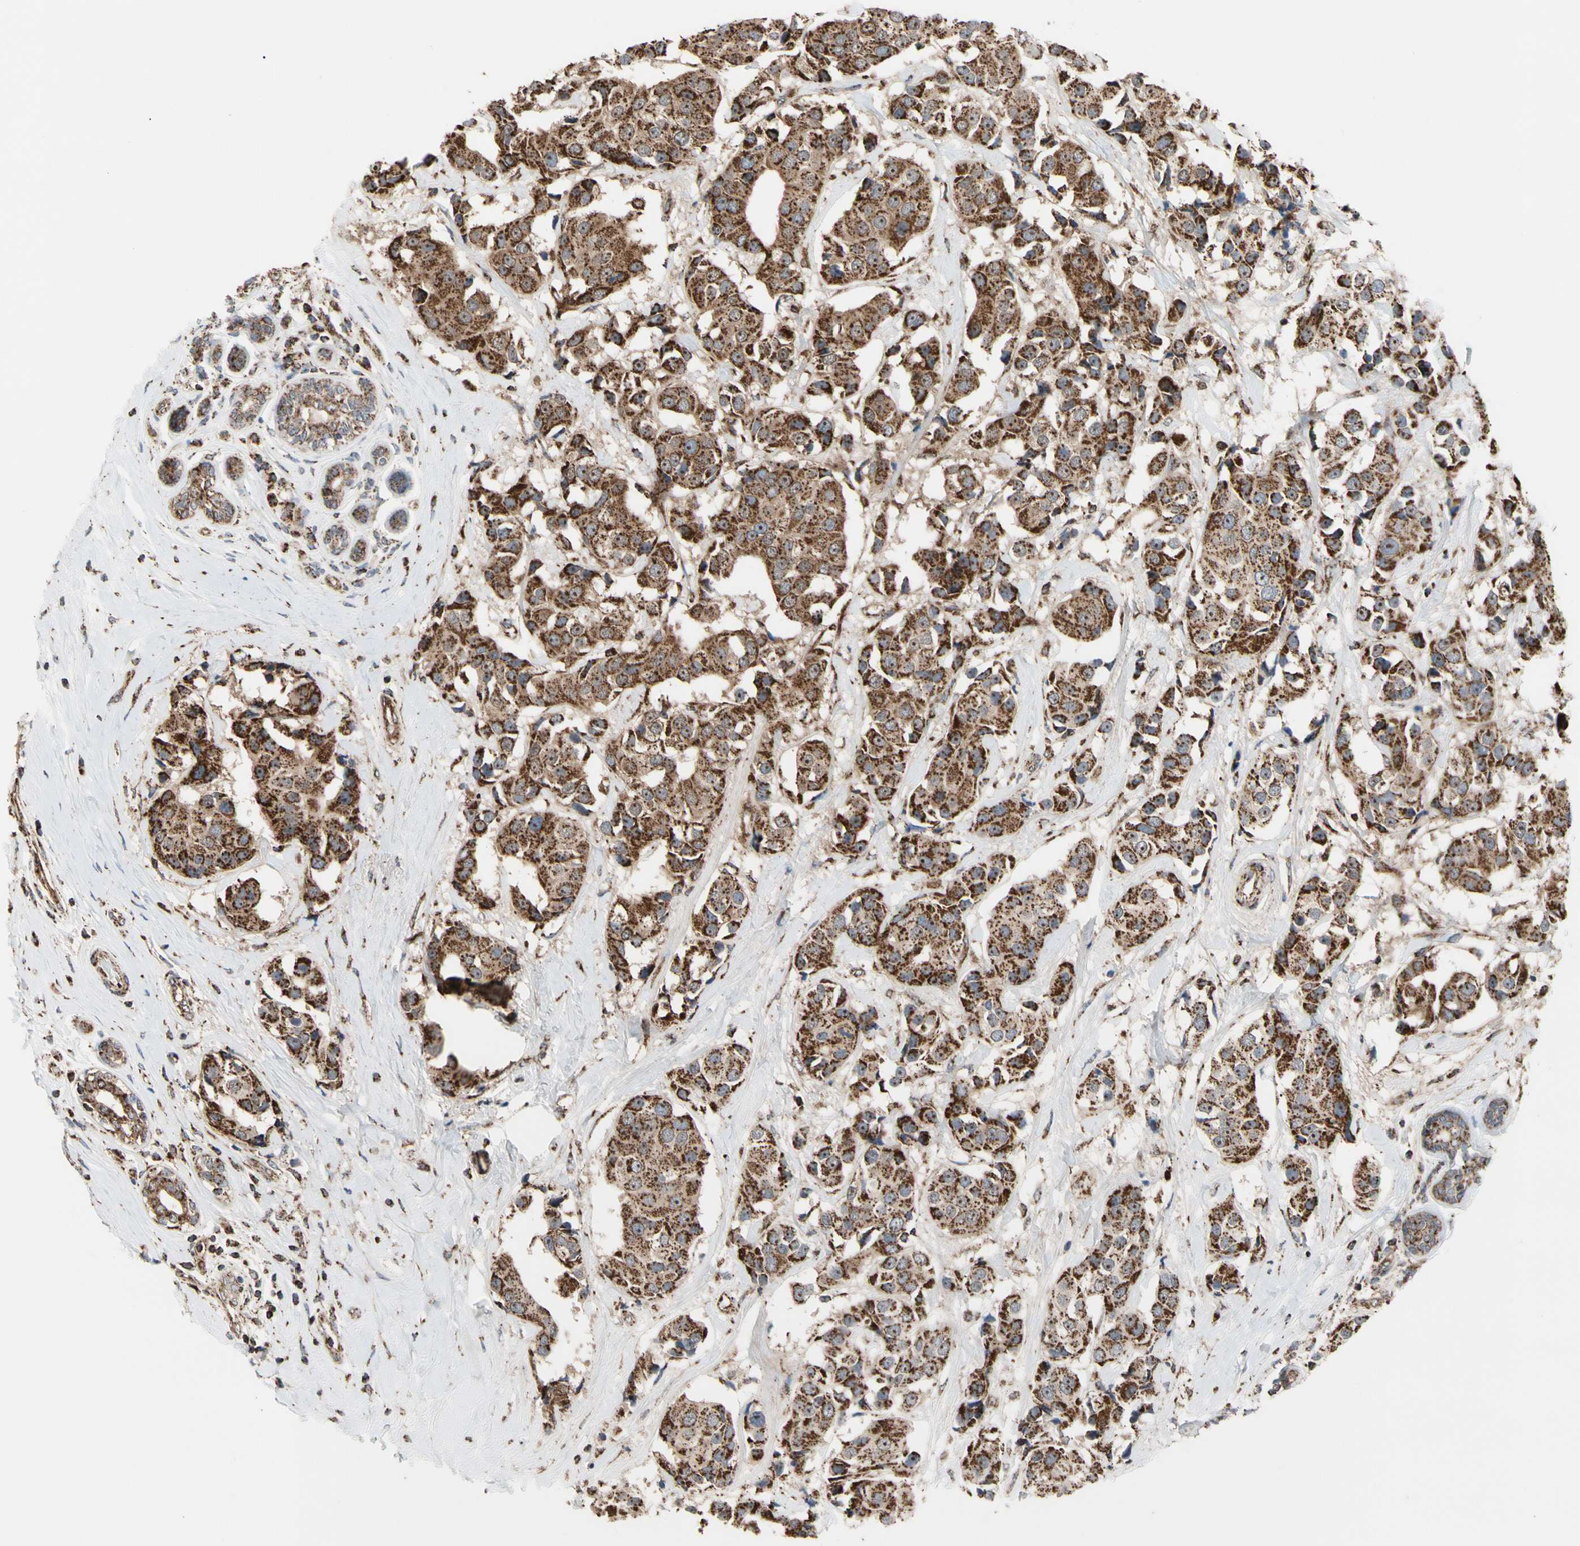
{"staining": {"intensity": "strong", "quantity": ">75%", "location": "cytoplasmic/membranous"}, "tissue": "breast cancer", "cell_type": "Tumor cells", "image_type": "cancer", "snomed": [{"axis": "morphology", "description": "Normal tissue, NOS"}, {"axis": "morphology", "description": "Duct carcinoma"}, {"axis": "topography", "description": "Breast"}], "caption": "Immunohistochemical staining of breast cancer (infiltrating ductal carcinoma) demonstrates strong cytoplasmic/membranous protein staining in approximately >75% of tumor cells.", "gene": "FAM110B", "patient": {"sex": "female", "age": 39}}